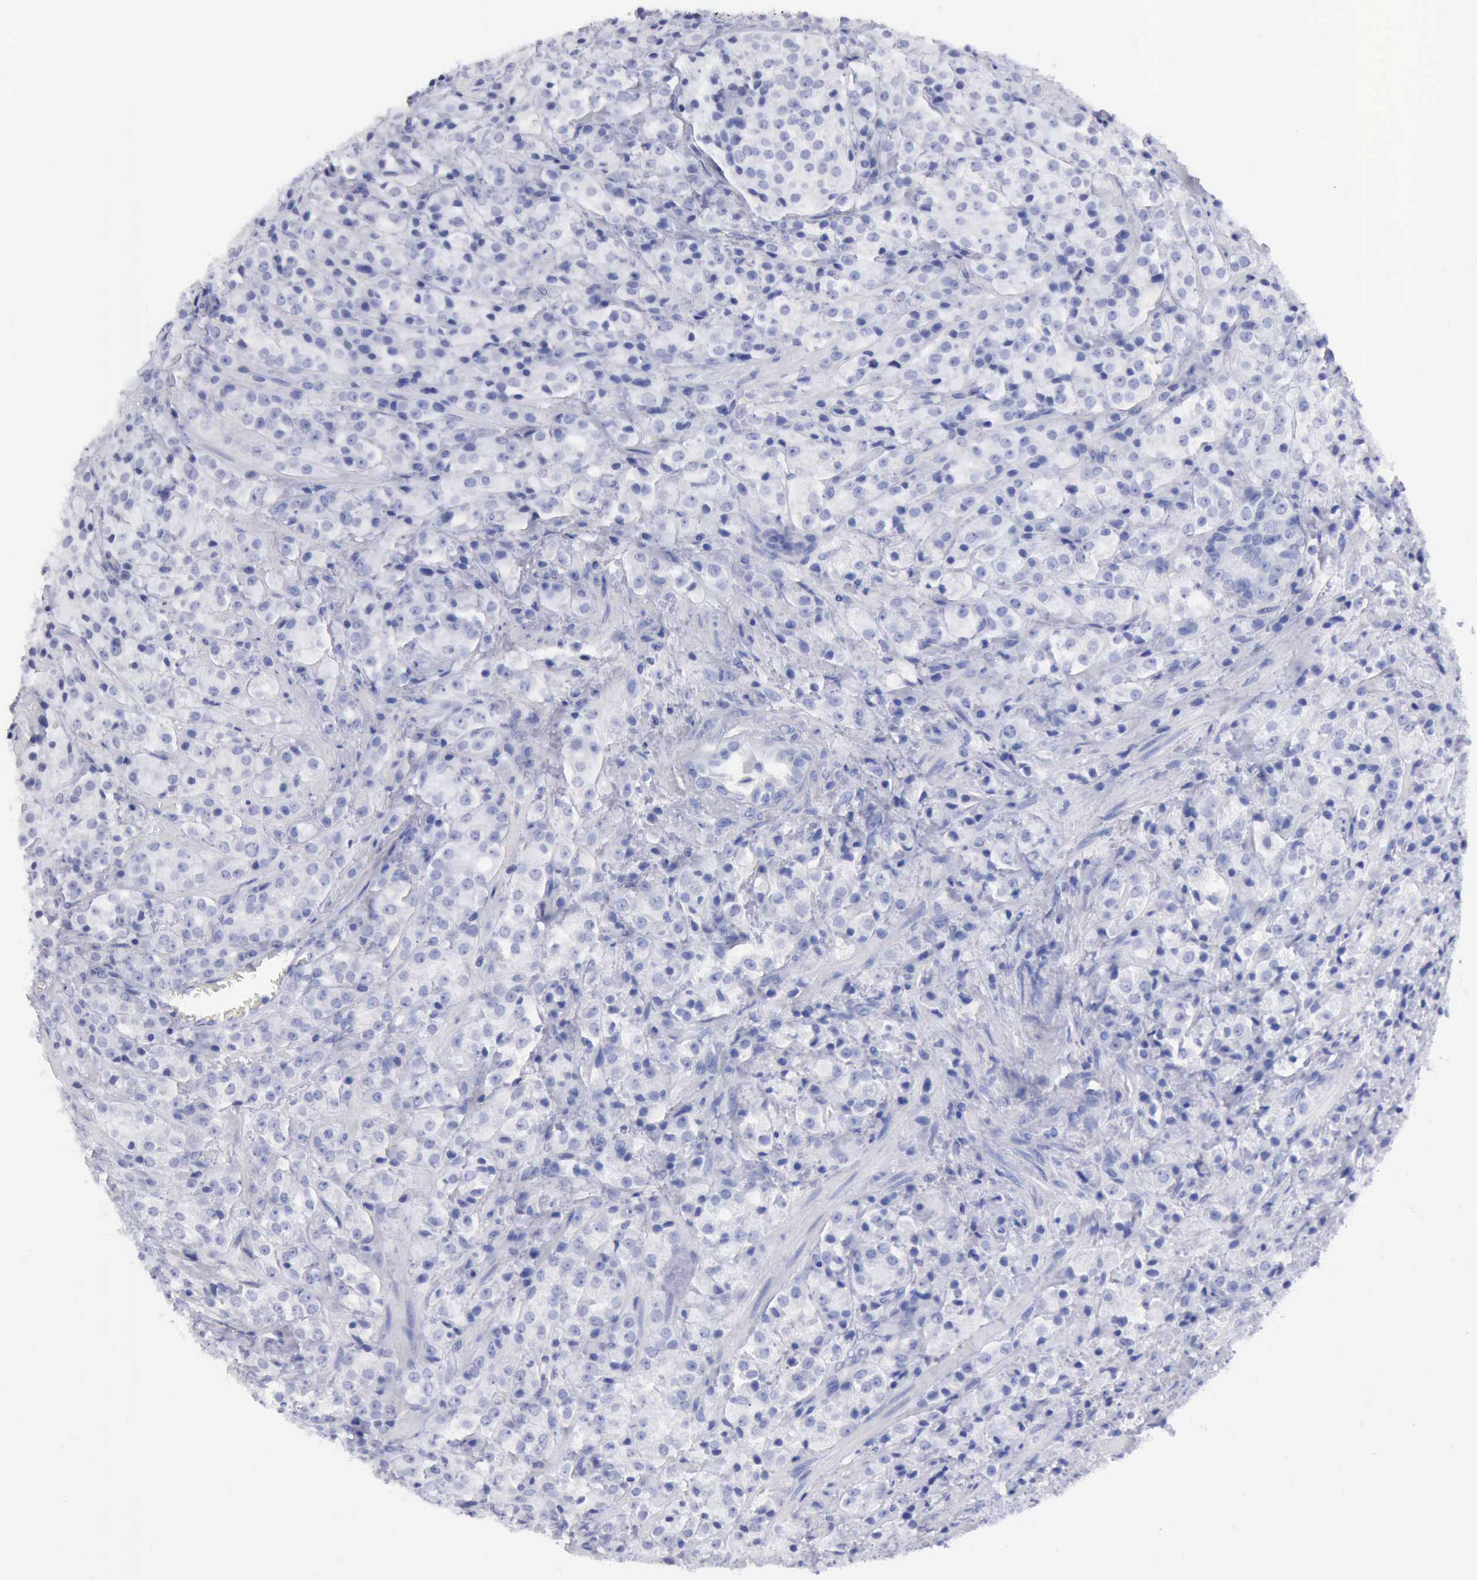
{"staining": {"intensity": "negative", "quantity": "none", "location": "none"}, "tissue": "prostate cancer", "cell_type": "Tumor cells", "image_type": "cancer", "snomed": [{"axis": "morphology", "description": "Adenocarcinoma, Medium grade"}, {"axis": "topography", "description": "Prostate"}], "caption": "This is an immunohistochemistry (IHC) photomicrograph of human adenocarcinoma (medium-grade) (prostate). There is no expression in tumor cells.", "gene": "CYP19A1", "patient": {"sex": "male", "age": 70}}